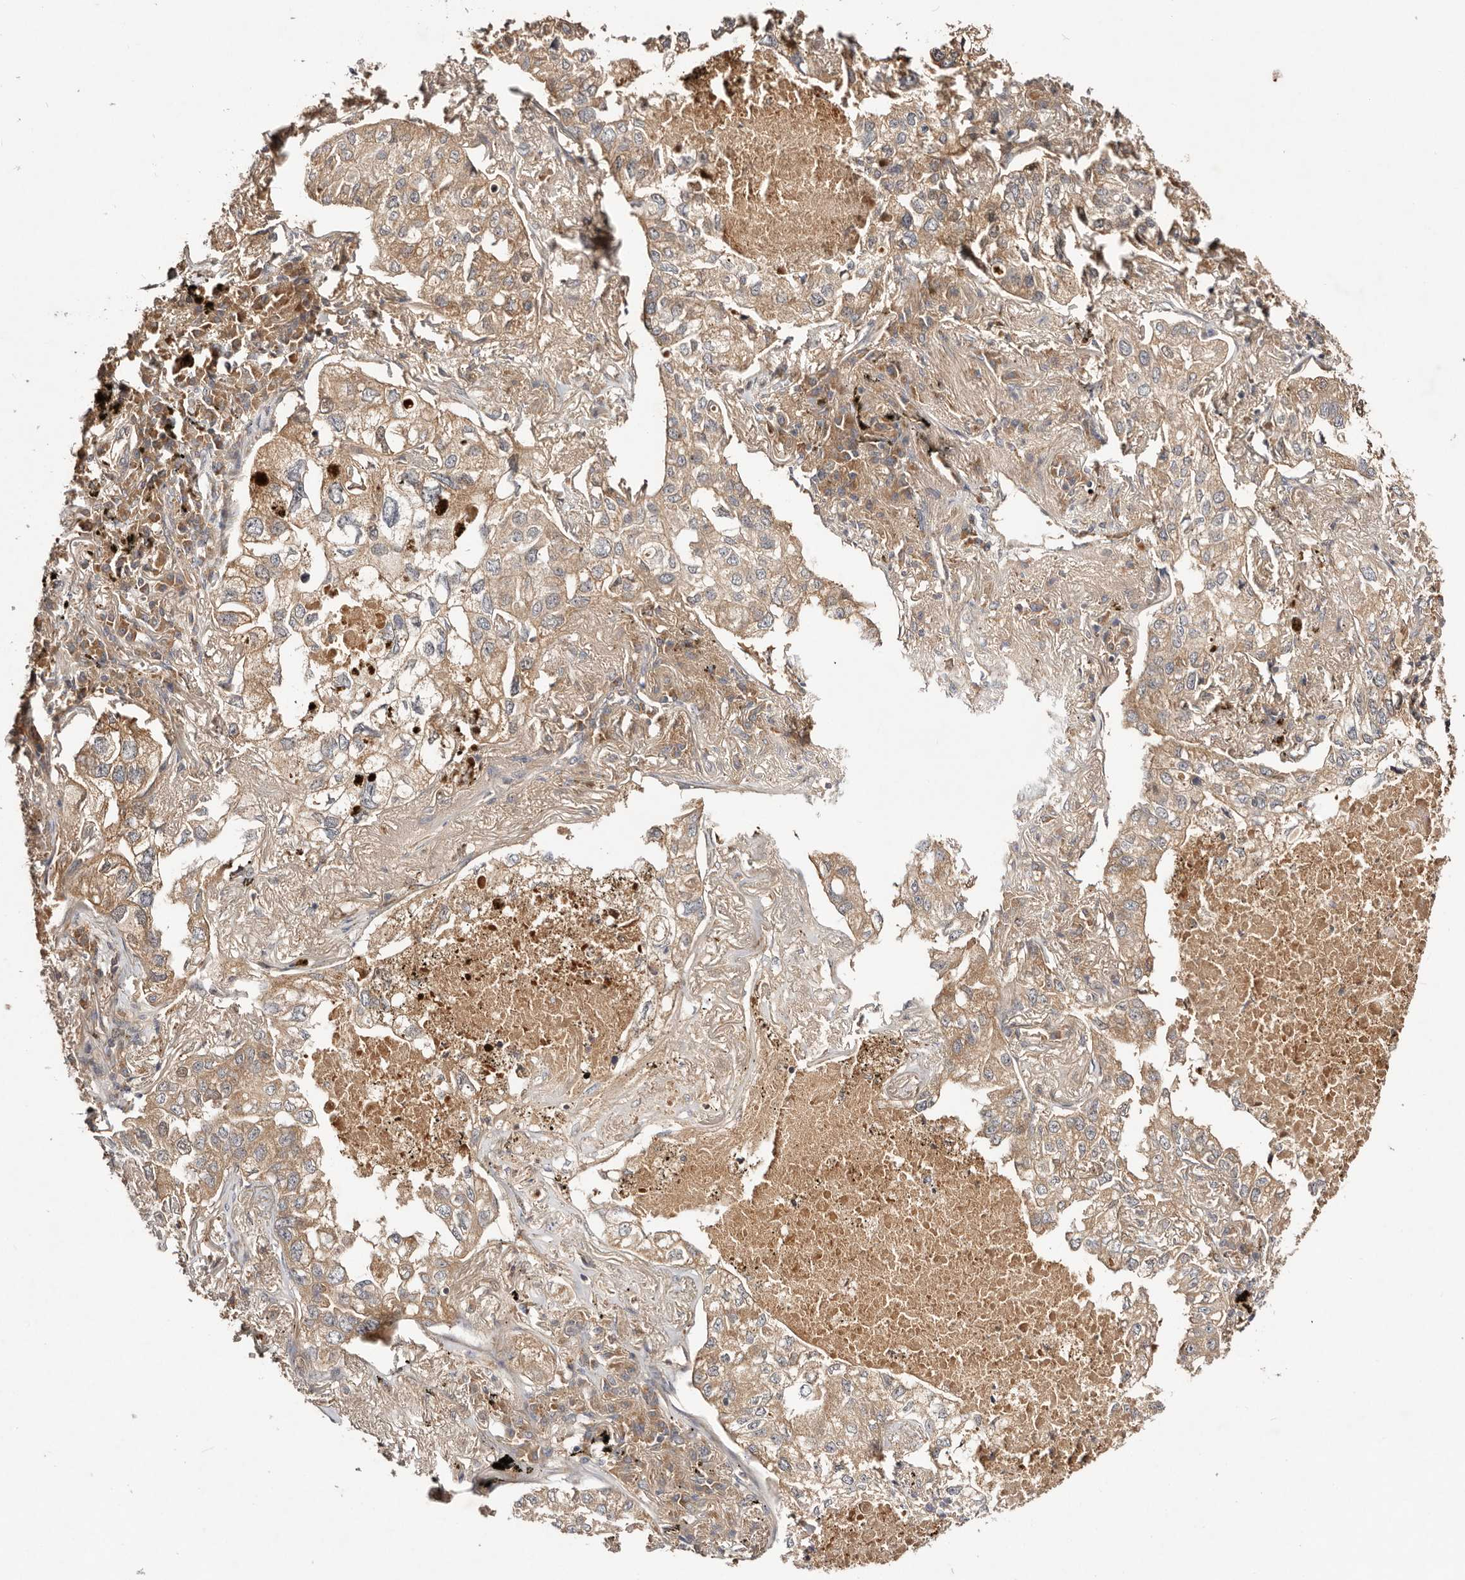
{"staining": {"intensity": "moderate", "quantity": ">75%", "location": "cytoplasmic/membranous"}, "tissue": "lung cancer", "cell_type": "Tumor cells", "image_type": "cancer", "snomed": [{"axis": "morphology", "description": "Adenocarcinoma, NOS"}, {"axis": "topography", "description": "Lung"}], "caption": "Moderate cytoplasmic/membranous positivity is appreciated in approximately >75% of tumor cells in lung cancer (adenocarcinoma). The staining was performed using DAB (3,3'-diaminobenzidine) to visualize the protein expression in brown, while the nuclei were stained in blue with hematoxylin (Magnification: 20x).", "gene": "PKIB", "patient": {"sex": "male", "age": 65}}